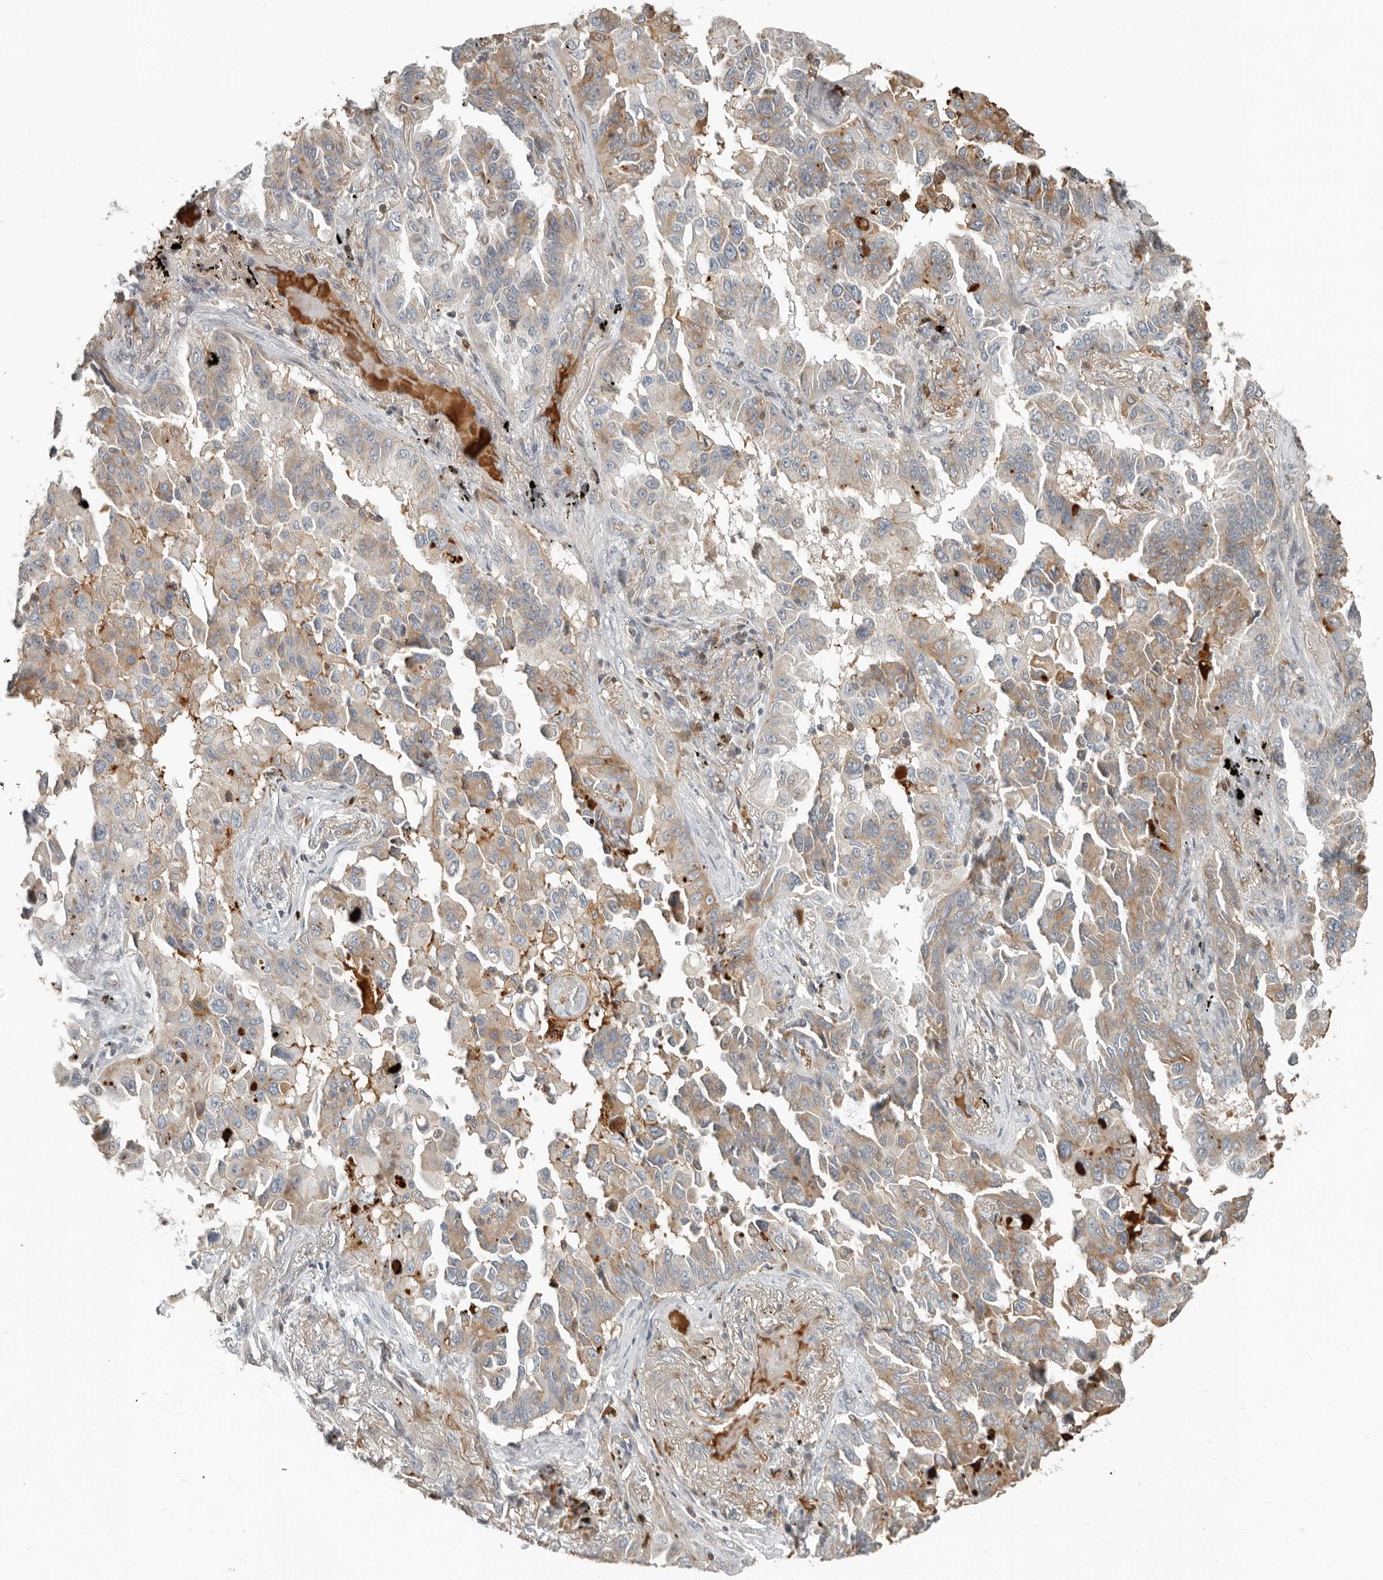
{"staining": {"intensity": "weak", "quantity": ">75%", "location": "cytoplasmic/membranous"}, "tissue": "lung cancer", "cell_type": "Tumor cells", "image_type": "cancer", "snomed": [{"axis": "morphology", "description": "Adenocarcinoma, NOS"}, {"axis": "topography", "description": "Lung"}], "caption": "Weak cytoplasmic/membranous protein positivity is identified in approximately >75% of tumor cells in adenocarcinoma (lung).", "gene": "KLHL38", "patient": {"sex": "female", "age": 67}}